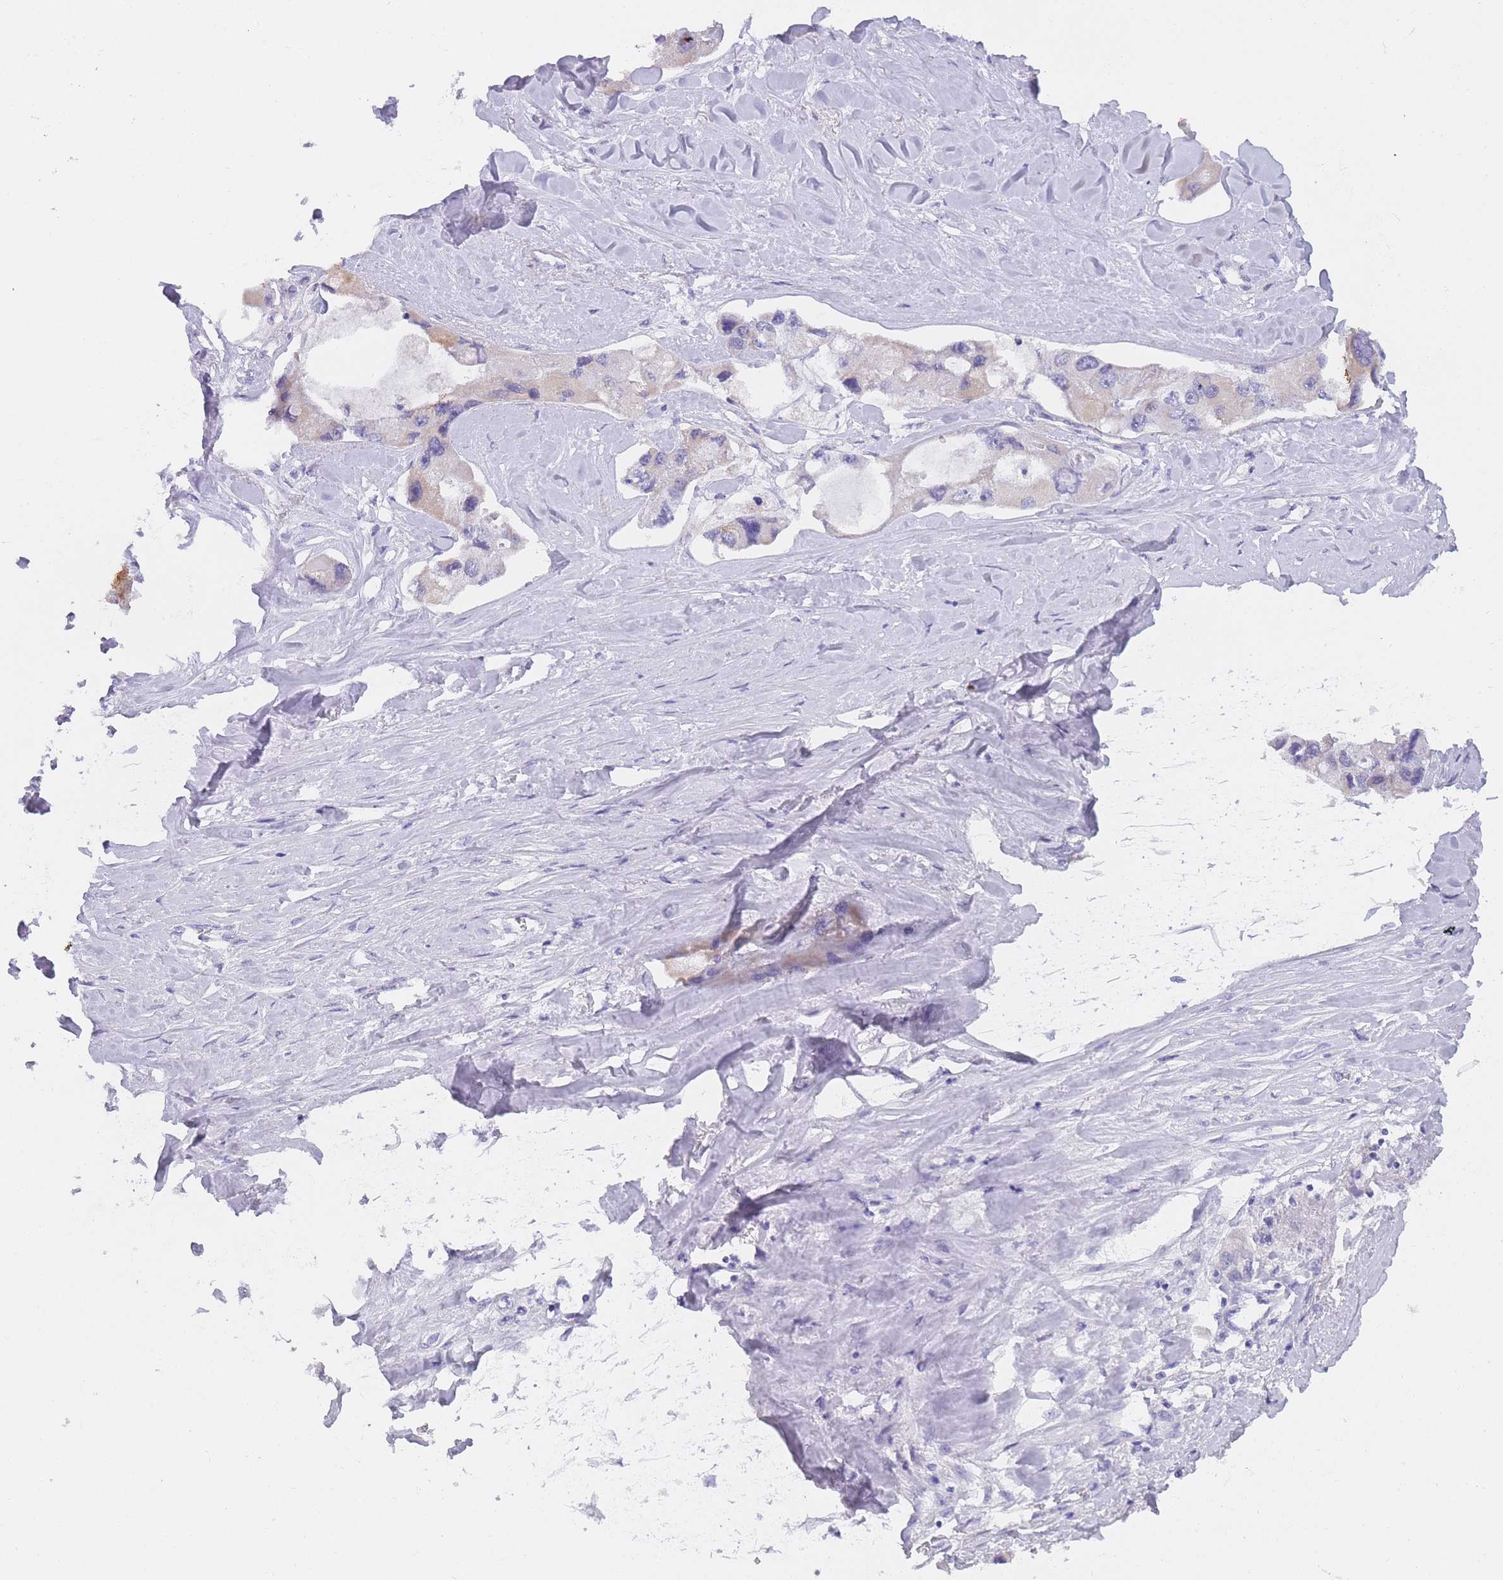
{"staining": {"intensity": "moderate", "quantity": "<25%", "location": "cytoplasmic/membranous"}, "tissue": "lung cancer", "cell_type": "Tumor cells", "image_type": "cancer", "snomed": [{"axis": "morphology", "description": "Adenocarcinoma, NOS"}, {"axis": "topography", "description": "Lung"}], "caption": "Brown immunohistochemical staining in human lung cancer exhibits moderate cytoplasmic/membranous expression in about <25% of tumor cells.", "gene": "MRPS14", "patient": {"sex": "female", "age": 54}}